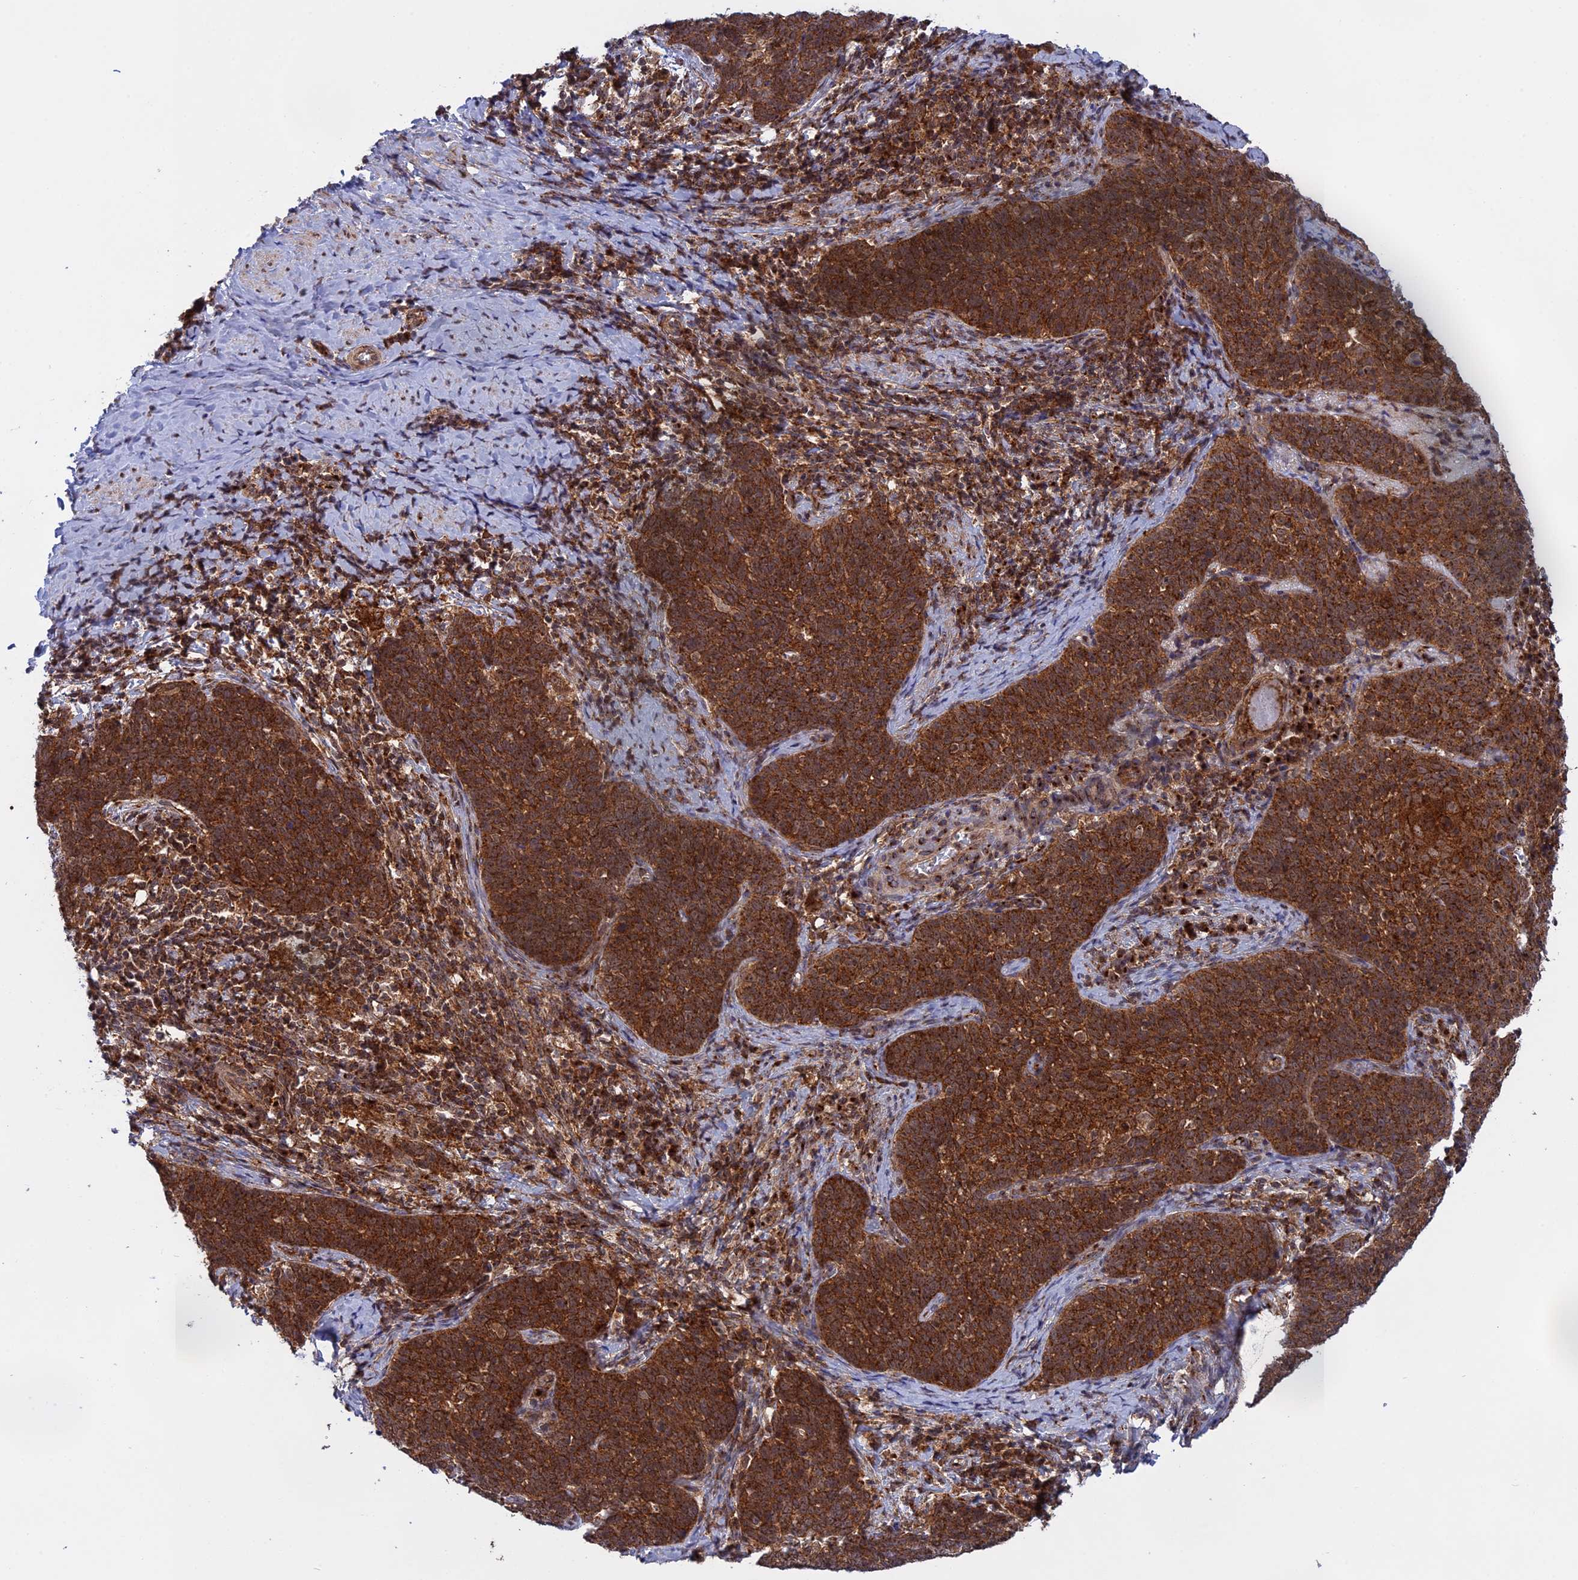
{"staining": {"intensity": "strong", "quantity": ">75%", "location": "cytoplasmic/membranous"}, "tissue": "cervical cancer", "cell_type": "Tumor cells", "image_type": "cancer", "snomed": [{"axis": "morphology", "description": "Normal tissue, NOS"}, {"axis": "morphology", "description": "Squamous cell carcinoma, NOS"}, {"axis": "topography", "description": "Cervix"}], "caption": "Strong cytoplasmic/membranous staining for a protein is identified in about >75% of tumor cells of squamous cell carcinoma (cervical) using immunohistochemistry (IHC).", "gene": "CLINT1", "patient": {"sex": "female", "age": 39}}